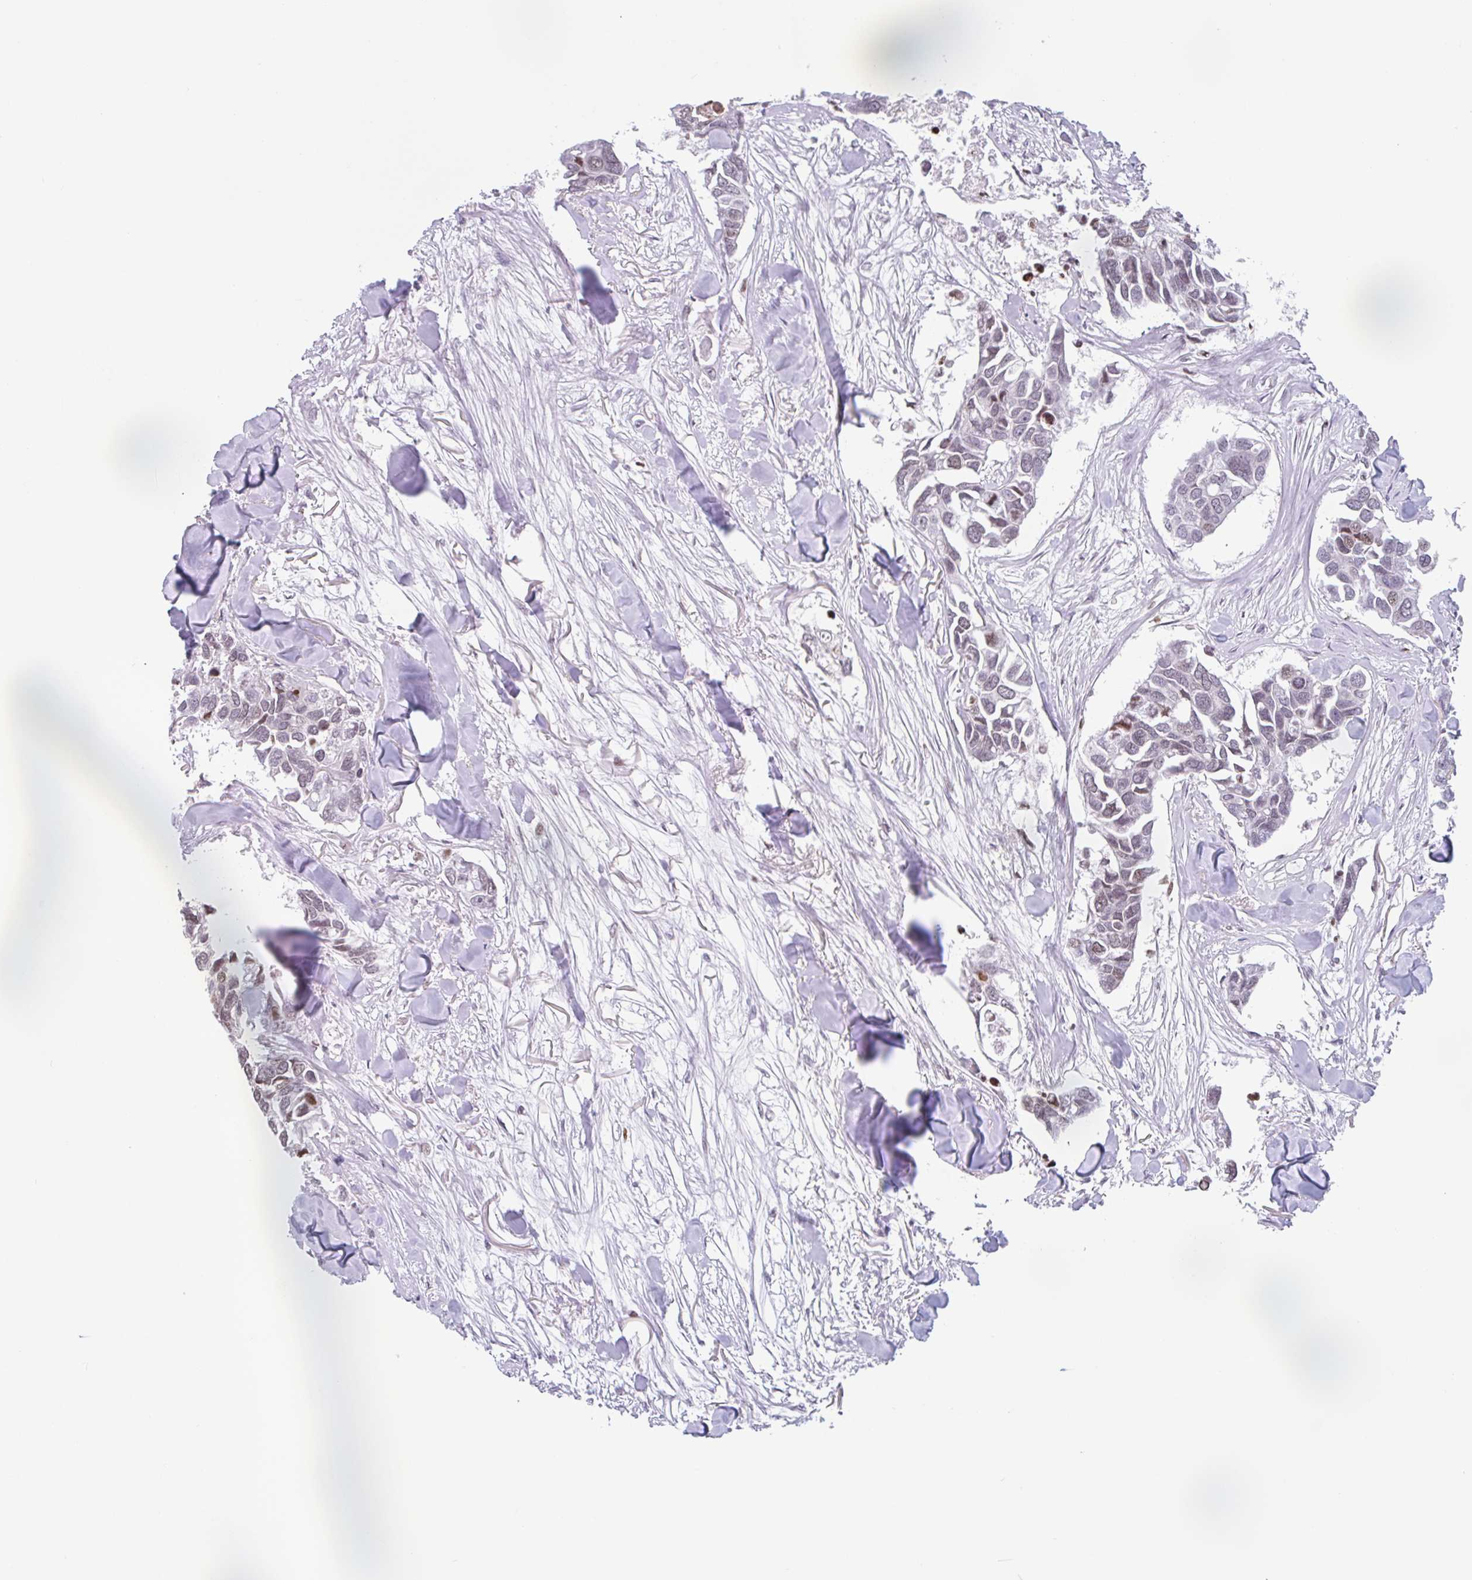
{"staining": {"intensity": "weak", "quantity": ">75%", "location": "nuclear"}, "tissue": "breast cancer", "cell_type": "Tumor cells", "image_type": "cancer", "snomed": [{"axis": "morphology", "description": "Duct carcinoma"}, {"axis": "topography", "description": "Breast"}], "caption": "Invasive ductal carcinoma (breast) stained for a protein (brown) shows weak nuclear positive staining in approximately >75% of tumor cells.", "gene": "NOL6", "patient": {"sex": "female", "age": 83}}